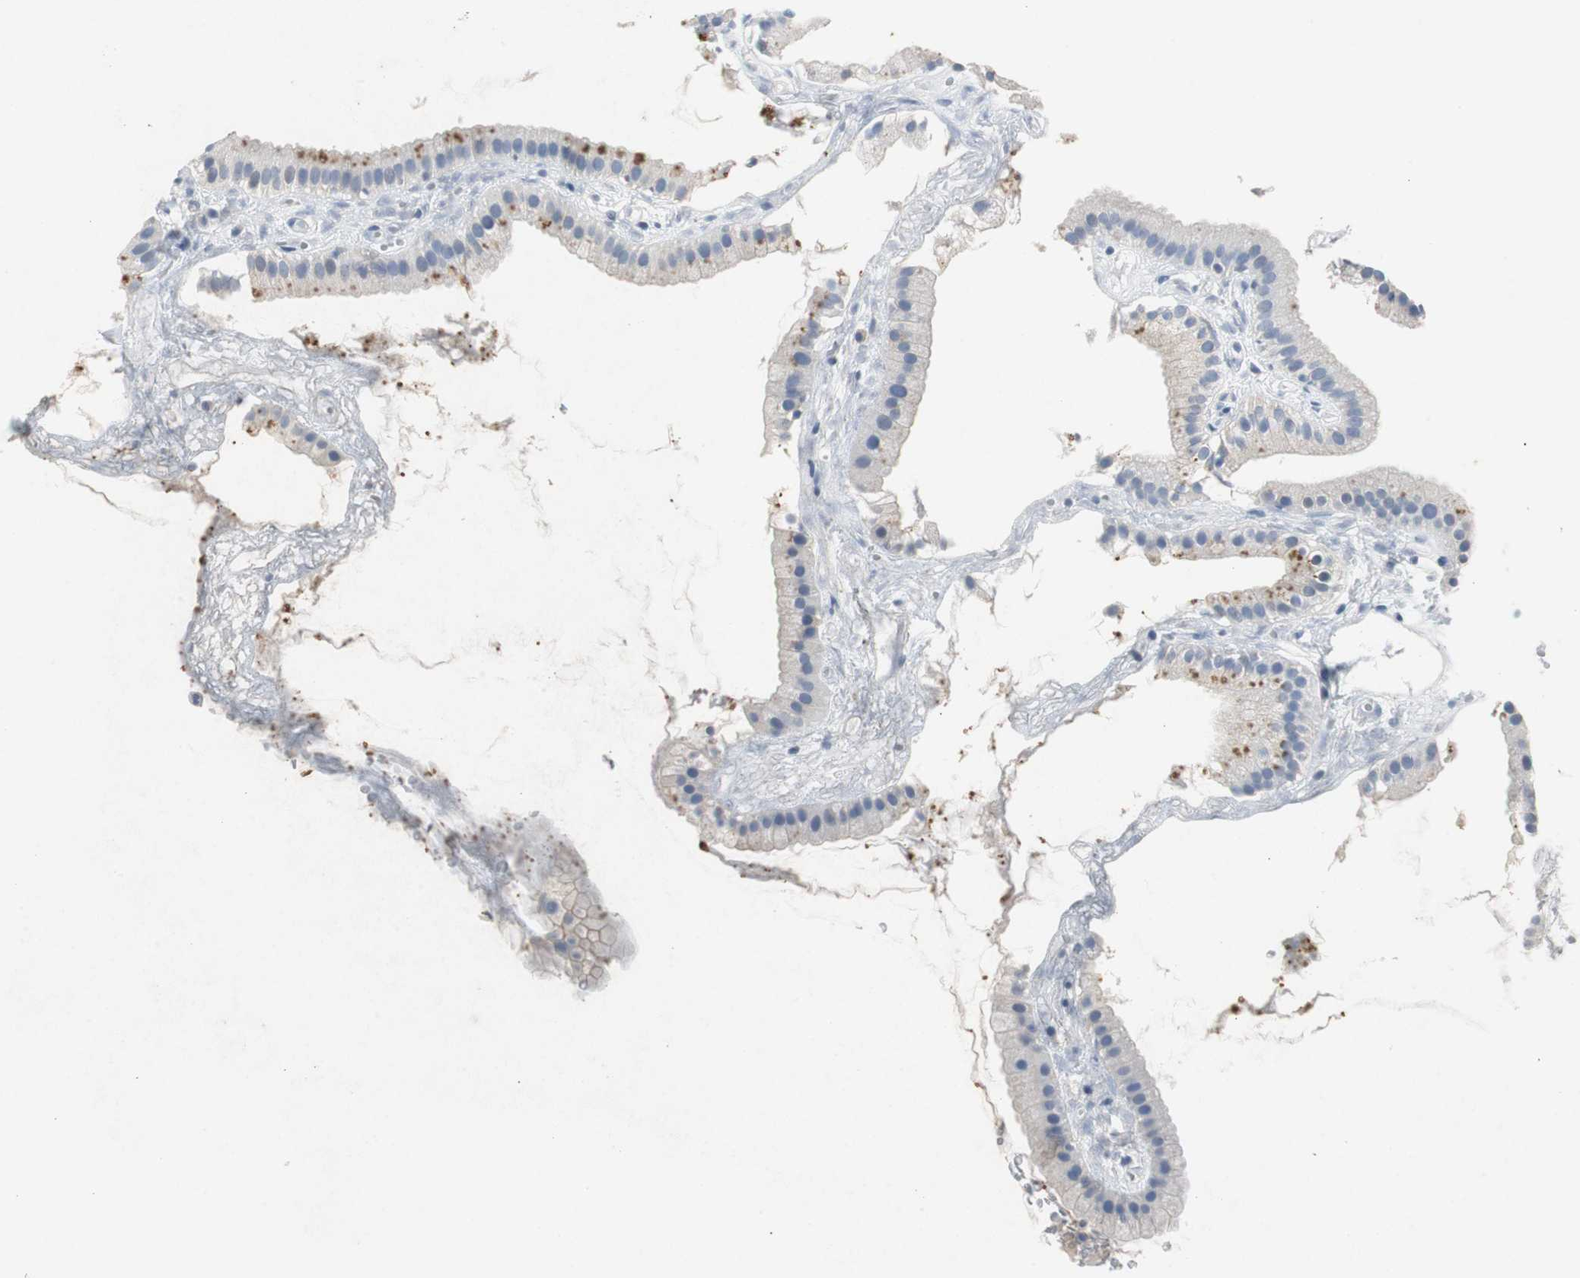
{"staining": {"intensity": "moderate", "quantity": "25%-75%", "location": "cytoplasmic/membranous"}, "tissue": "gallbladder", "cell_type": "Glandular cells", "image_type": "normal", "snomed": [{"axis": "morphology", "description": "Normal tissue, NOS"}, {"axis": "topography", "description": "Gallbladder"}], "caption": "A brown stain labels moderate cytoplasmic/membranous staining of a protein in glandular cells of unremarkable gallbladder.", "gene": "LRP2", "patient": {"sex": "female", "age": 64}}